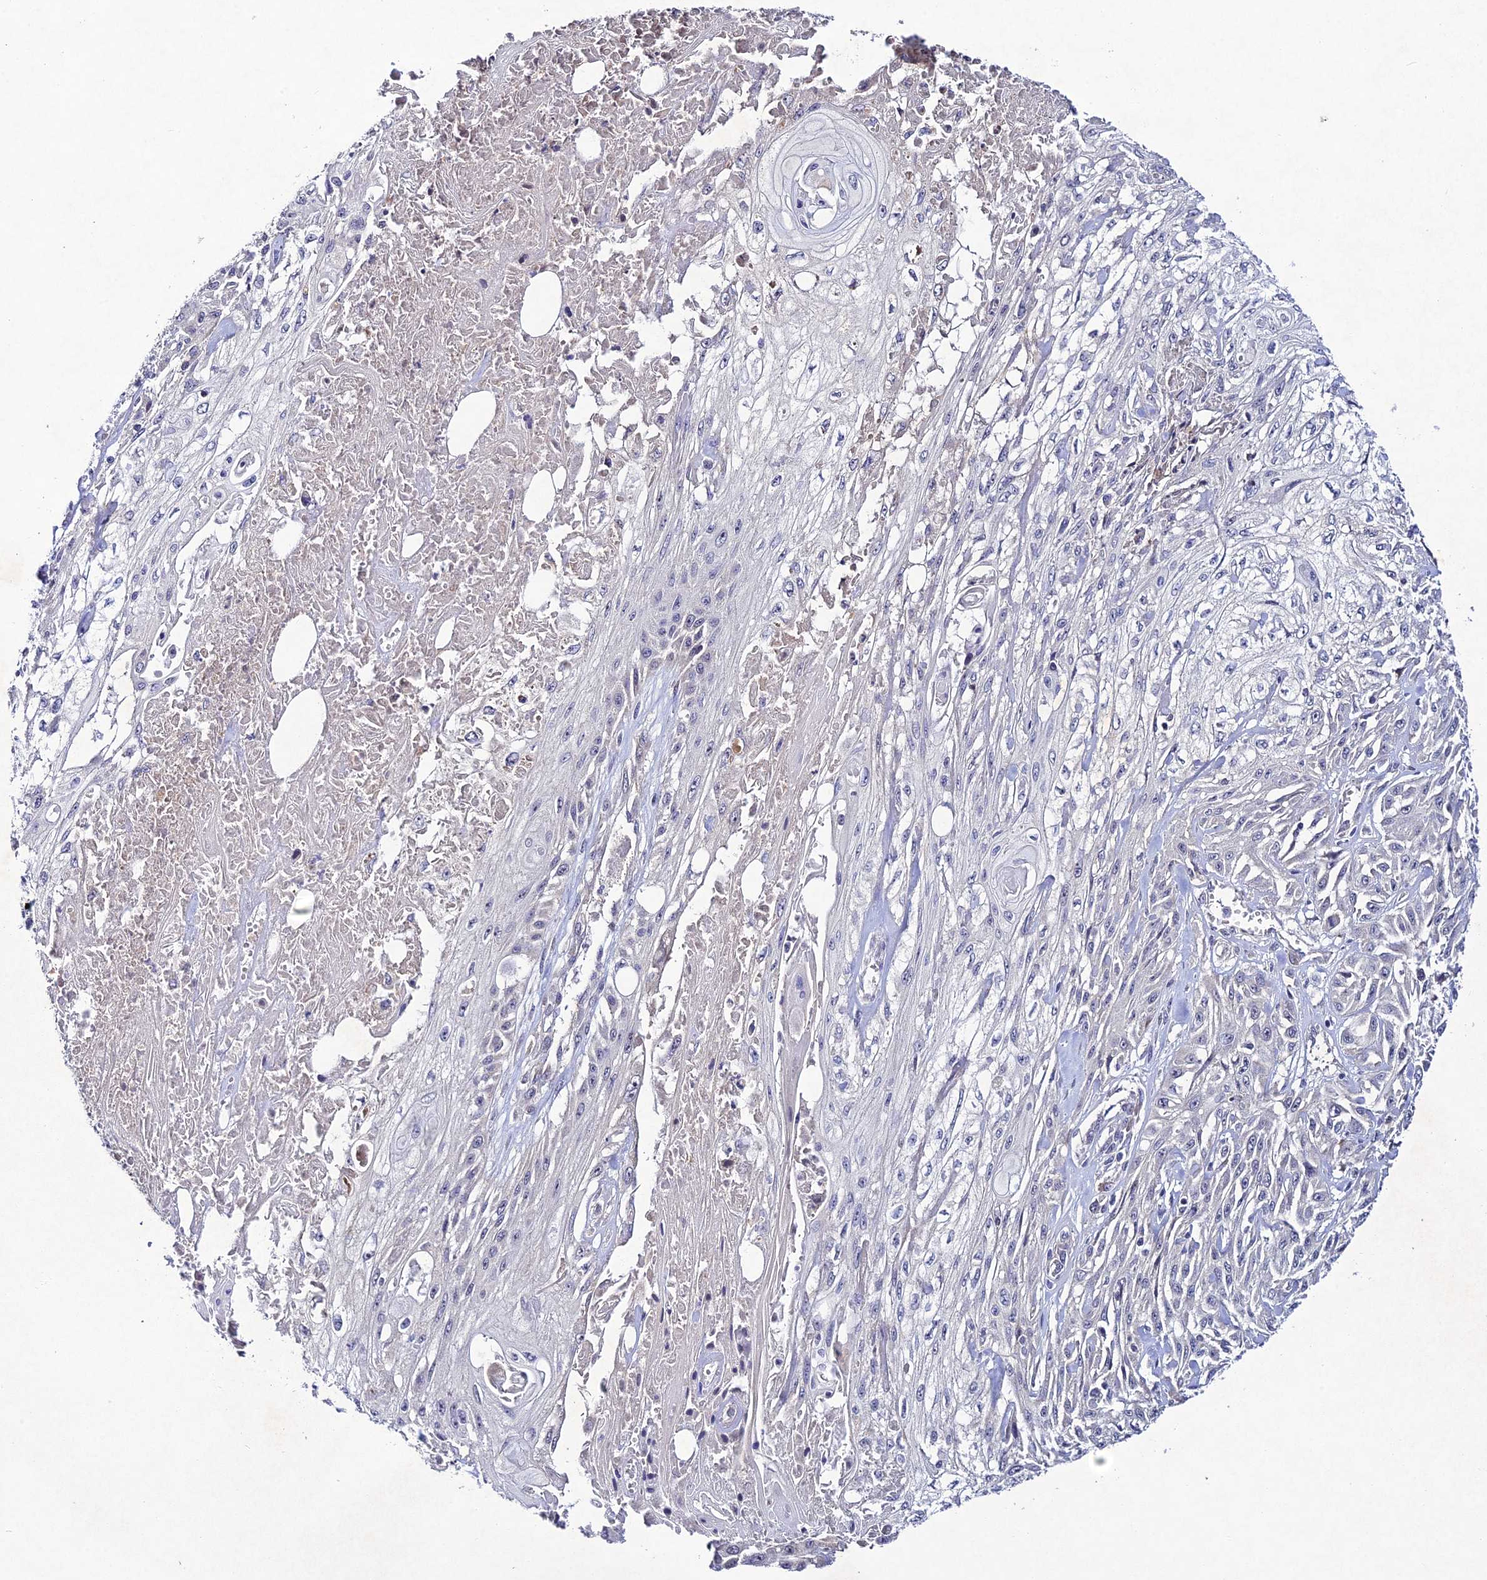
{"staining": {"intensity": "negative", "quantity": "none", "location": "none"}, "tissue": "skin cancer", "cell_type": "Tumor cells", "image_type": "cancer", "snomed": [{"axis": "morphology", "description": "Squamous cell carcinoma, NOS"}, {"axis": "morphology", "description": "Squamous cell carcinoma, metastatic, NOS"}, {"axis": "topography", "description": "Skin"}, {"axis": "topography", "description": "Lymph node"}], "caption": "The immunohistochemistry micrograph has no significant positivity in tumor cells of metastatic squamous cell carcinoma (skin) tissue.", "gene": "CHST5", "patient": {"sex": "male", "age": 75}}